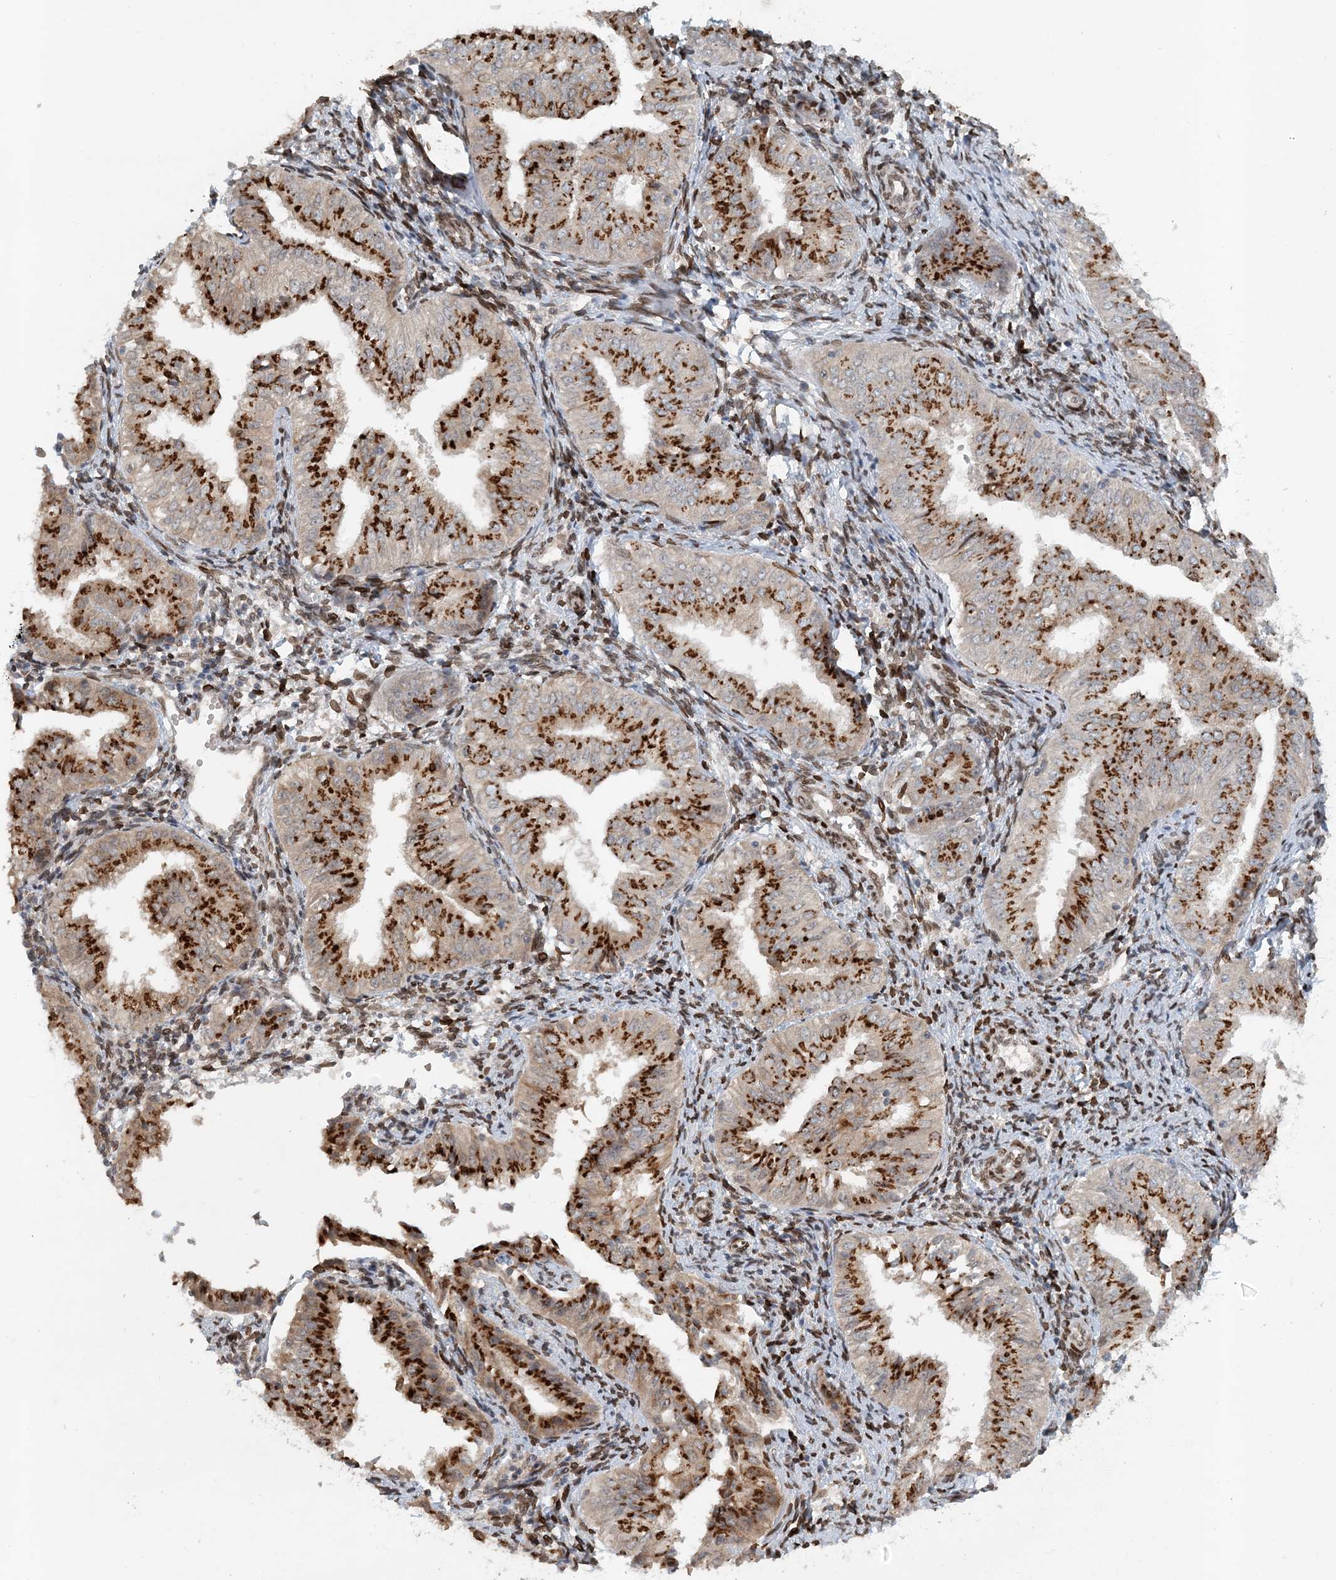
{"staining": {"intensity": "strong", "quantity": ">75%", "location": "cytoplasmic/membranous"}, "tissue": "endometrial cancer", "cell_type": "Tumor cells", "image_type": "cancer", "snomed": [{"axis": "morphology", "description": "Normal tissue, NOS"}, {"axis": "morphology", "description": "Adenocarcinoma, NOS"}, {"axis": "topography", "description": "Endometrium"}], "caption": "Protein staining of endometrial cancer tissue exhibits strong cytoplasmic/membranous positivity in about >75% of tumor cells.", "gene": "SLC35A2", "patient": {"sex": "female", "age": 53}}